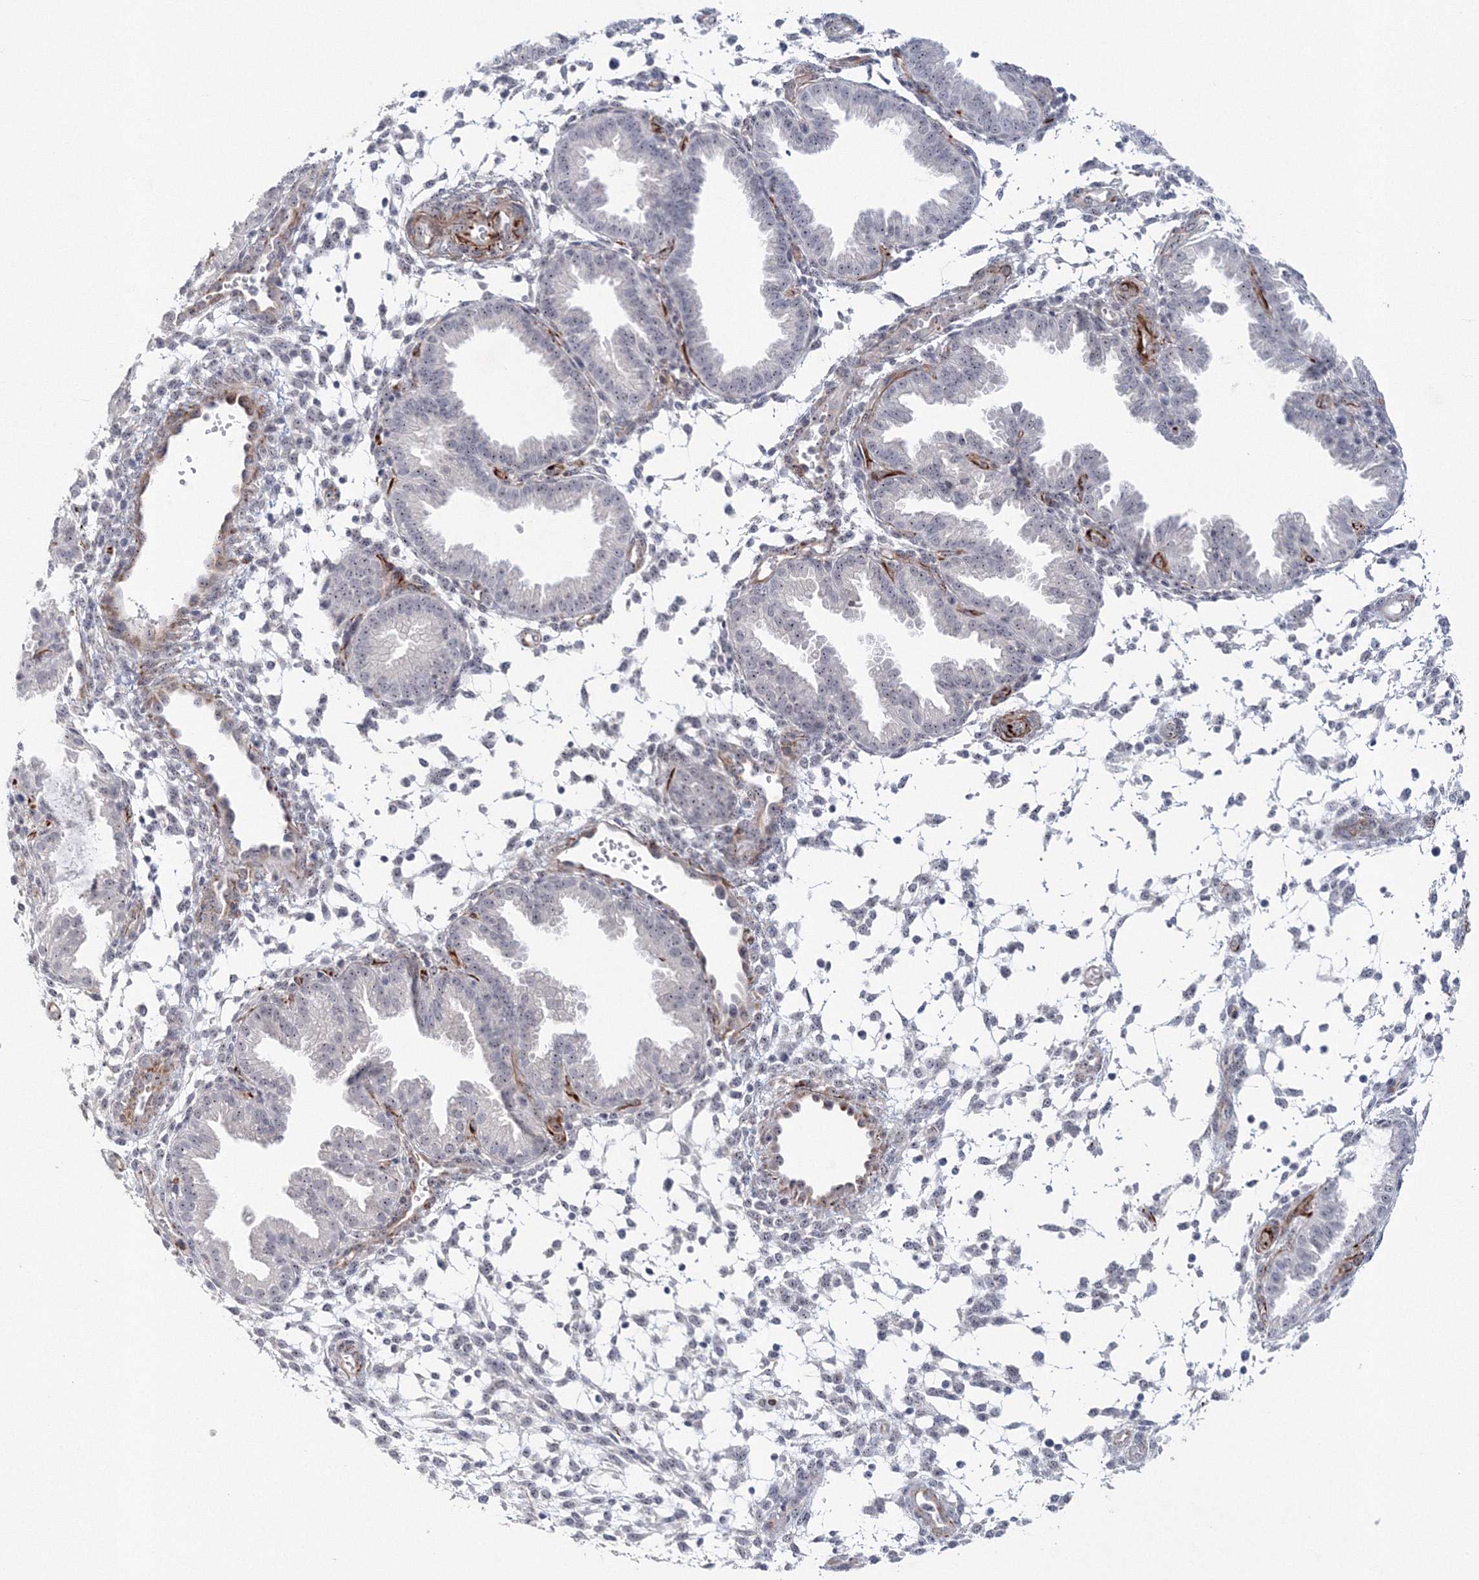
{"staining": {"intensity": "negative", "quantity": "none", "location": "none"}, "tissue": "endometrium", "cell_type": "Cells in endometrial stroma", "image_type": "normal", "snomed": [{"axis": "morphology", "description": "Normal tissue, NOS"}, {"axis": "topography", "description": "Endometrium"}], "caption": "Cells in endometrial stroma are negative for protein expression in unremarkable human endometrium. (Stains: DAB (3,3'-diaminobenzidine) immunohistochemistry with hematoxylin counter stain, Microscopy: brightfield microscopy at high magnification).", "gene": "SIRT7", "patient": {"sex": "female", "age": 33}}